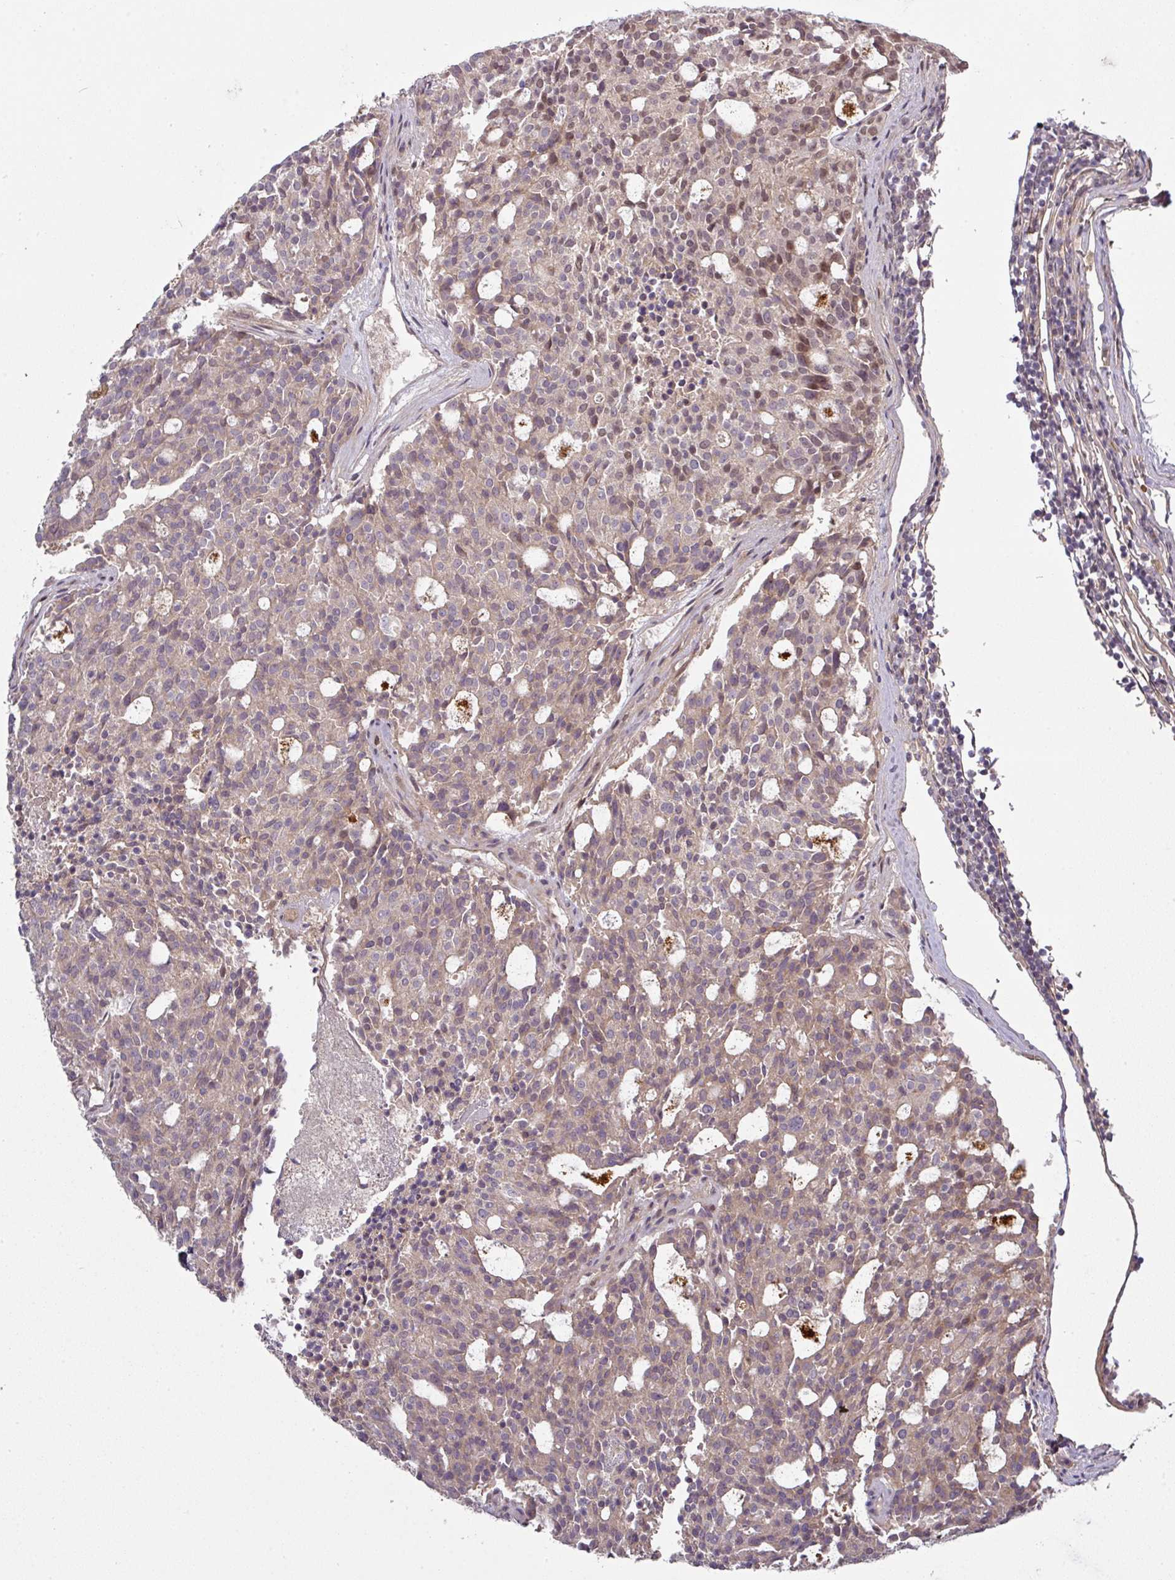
{"staining": {"intensity": "moderate", "quantity": "25%-75%", "location": "nuclear"}, "tissue": "carcinoid", "cell_type": "Tumor cells", "image_type": "cancer", "snomed": [{"axis": "morphology", "description": "Carcinoid, malignant, NOS"}, {"axis": "topography", "description": "Pancreas"}], "caption": "Immunohistochemistry staining of malignant carcinoid, which reveals medium levels of moderate nuclear expression in approximately 25%-75% of tumor cells indicating moderate nuclear protein staining. The staining was performed using DAB (3,3'-diaminobenzidine) (brown) for protein detection and nuclei were counterstained in hematoxylin (blue).", "gene": "CIC", "patient": {"sex": "female", "age": 54}}